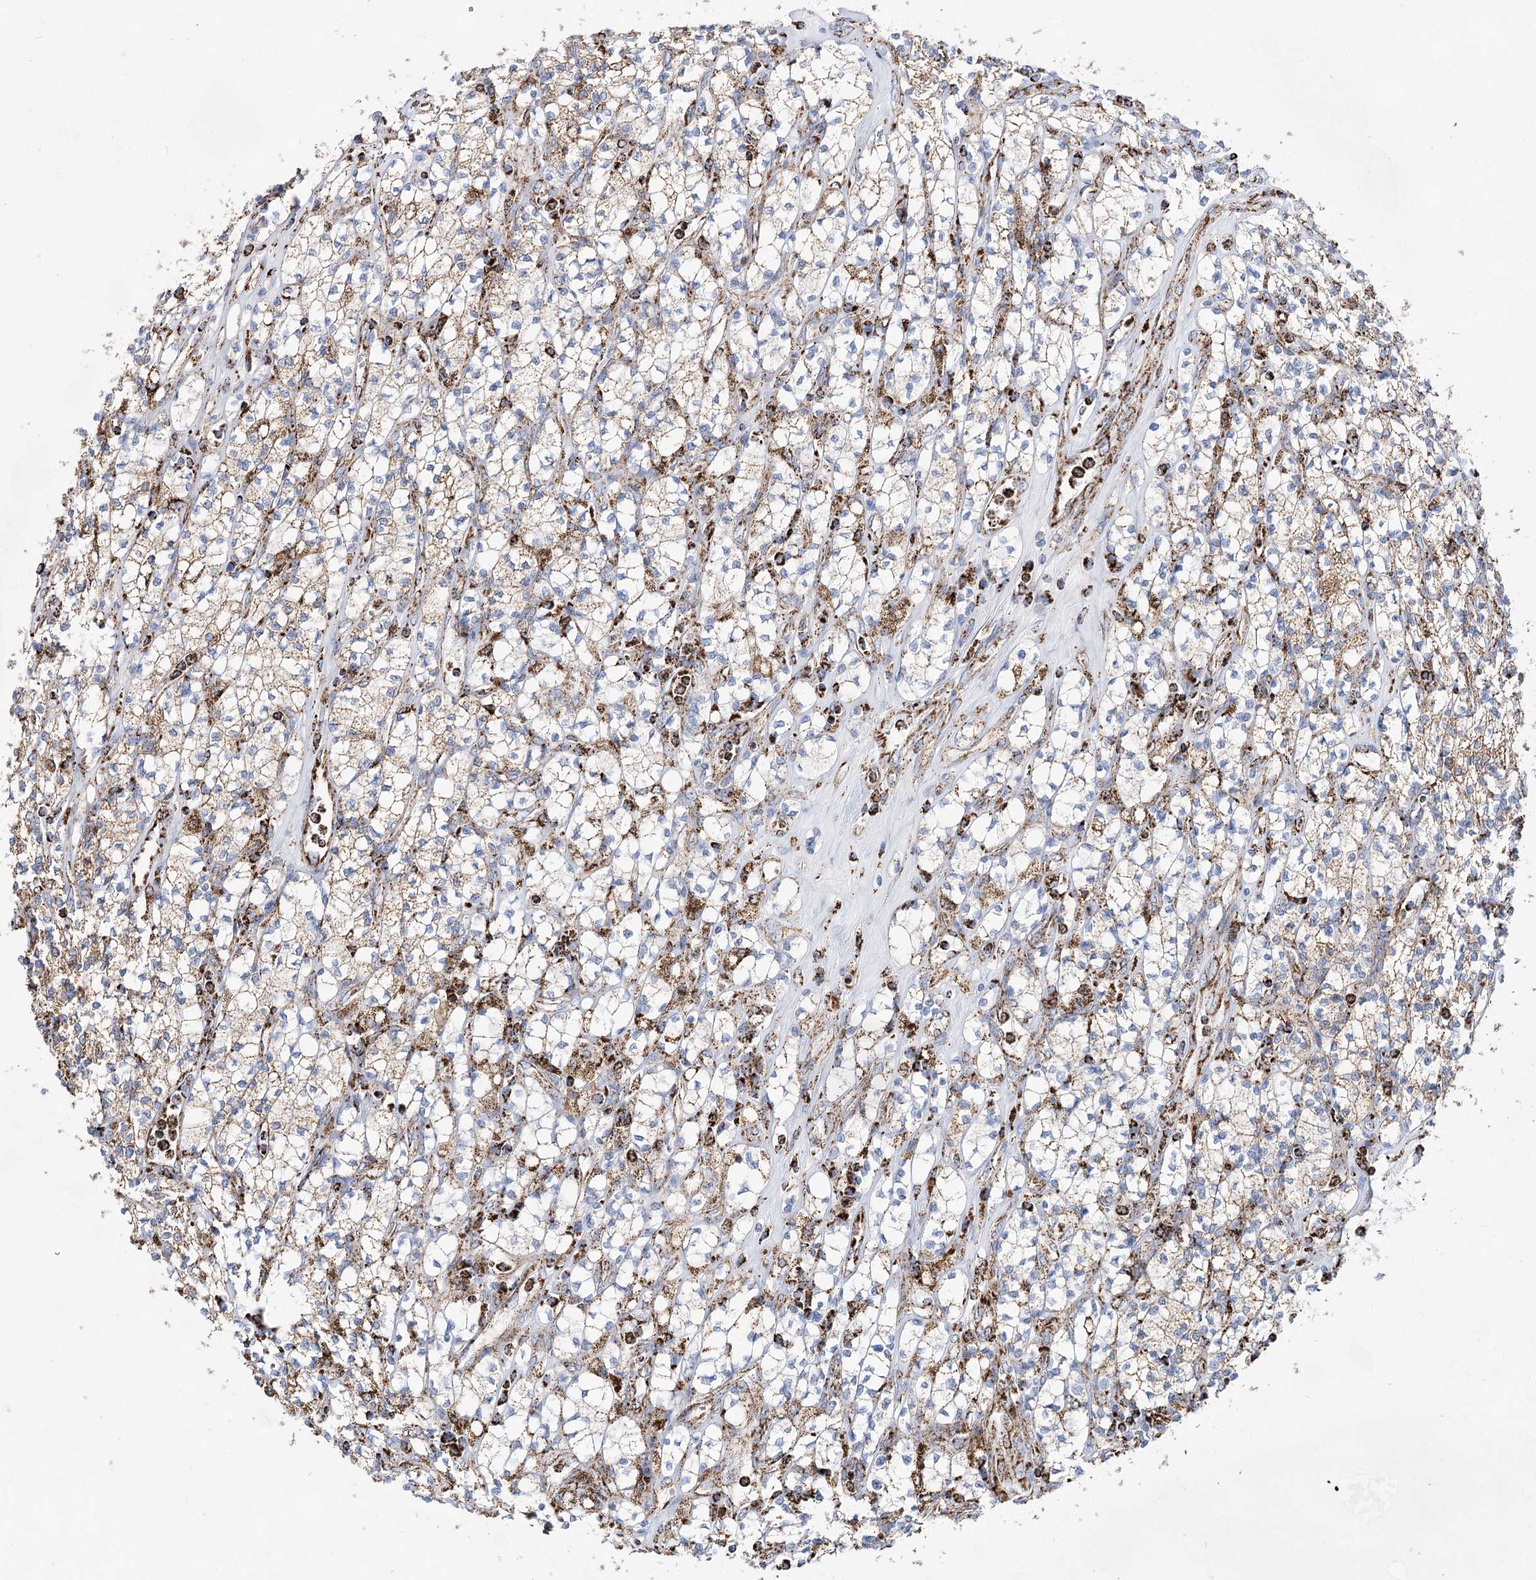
{"staining": {"intensity": "moderate", "quantity": ">75%", "location": "cytoplasmic/membranous"}, "tissue": "renal cancer", "cell_type": "Tumor cells", "image_type": "cancer", "snomed": [{"axis": "morphology", "description": "Adenocarcinoma, NOS"}, {"axis": "topography", "description": "Kidney"}], "caption": "An image of adenocarcinoma (renal) stained for a protein reveals moderate cytoplasmic/membranous brown staining in tumor cells.", "gene": "NADK2", "patient": {"sex": "male", "age": 77}}